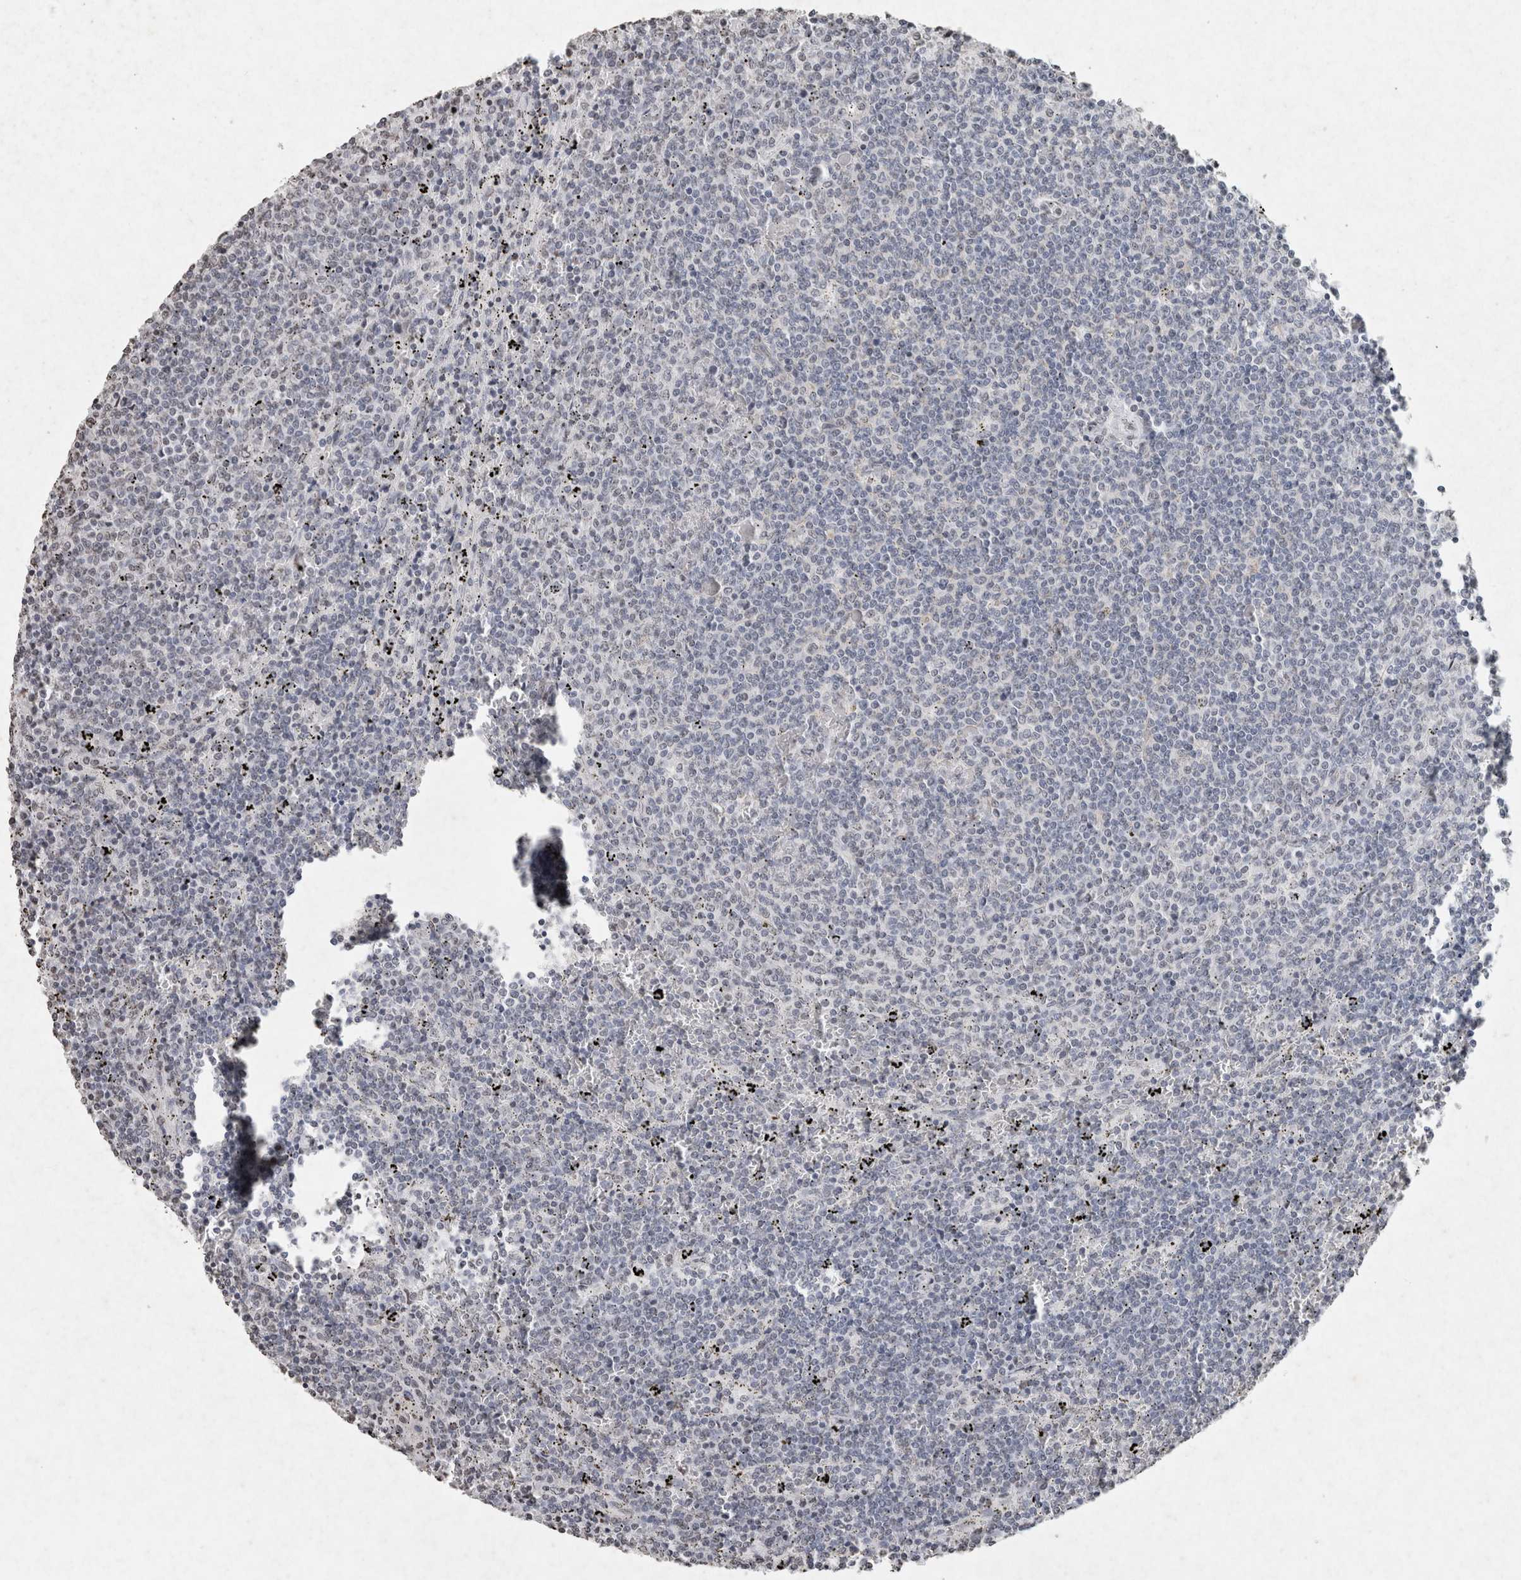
{"staining": {"intensity": "negative", "quantity": "none", "location": "none"}, "tissue": "lymphoma", "cell_type": "Tumor cells", "image_type": "cancer", "snomed": [{"axis": "morphology", "description": "Malignant lymphoma, non-Hodgkin's type, Low grade"}, {"axis": "topography", "description": "Spleen"}], "caption": "Protein analysis of malignant lymphoma, non-Hodgkin's type (low-grade) demonstrates no significant expression in tumor cells. (Stains: DAB (3,3'-diaminobenzidine) immunohistochemistry (IHC) with hematoxylin counter stain, Microscopy: brightfield microscopy at high magnification).", "gene": "CNTN1", "patient": {"sex": "female", "age": 50}}